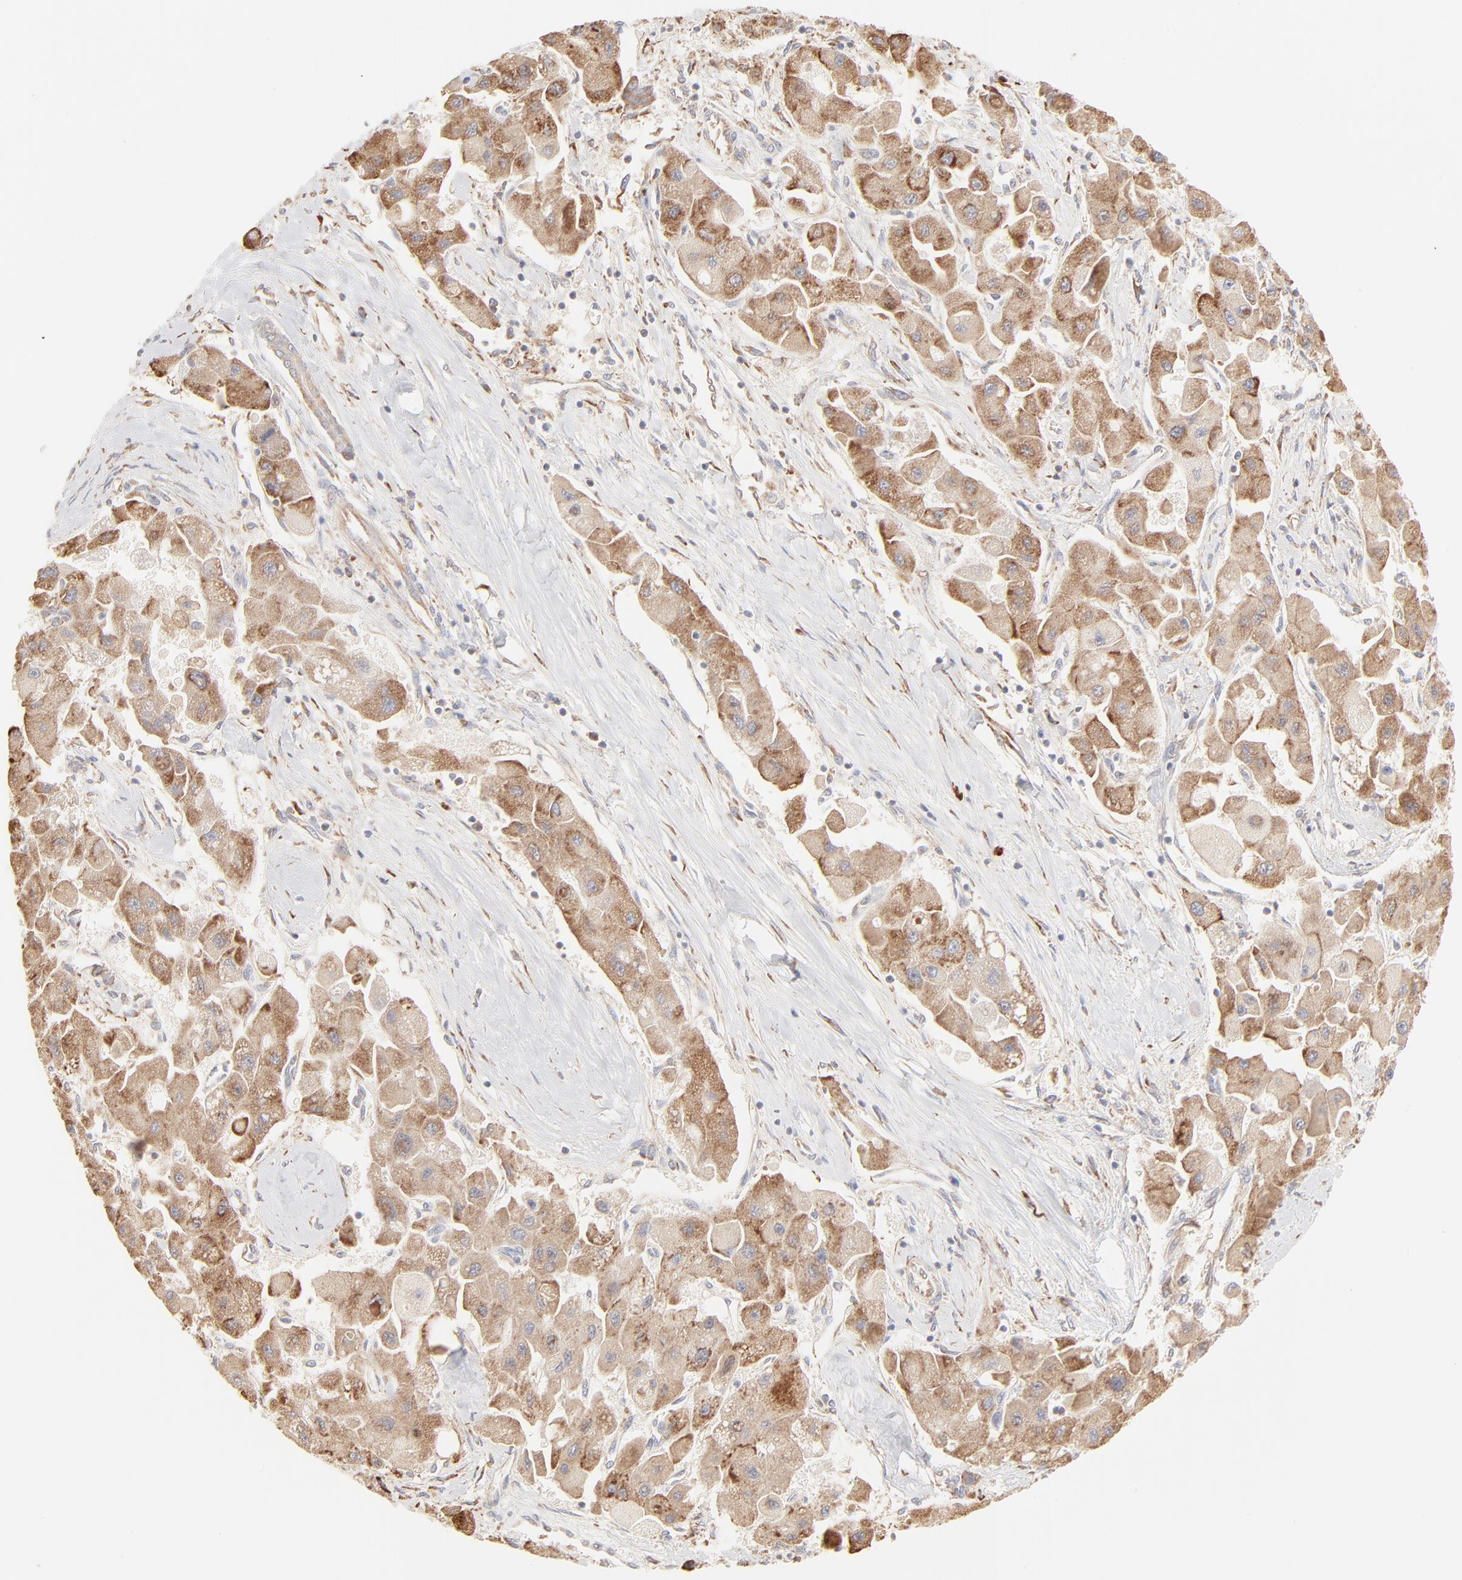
{"staining": {"intensity": "moderate", "quantity": ">75%", "location": "cytoplasmic/membranous"}, "tissue": "liver cancer", "cell_type": "Tumor cells", "image_type": "cancer", "snomed": [{"axis": "morphology", "description": "Carcinoma, Hepatocellular, NOS"}, {"axis": "topography", "description": "Liver"}], "caption": "Tumor cells reveal moderate cytoplasmic/membranous staining in about >75% of cells in liver cancer. (Brightfield microscopy of DAB IHC at high magnification).", "gene": "RPS20", "patient": {"sex": "male", "age": 24}}